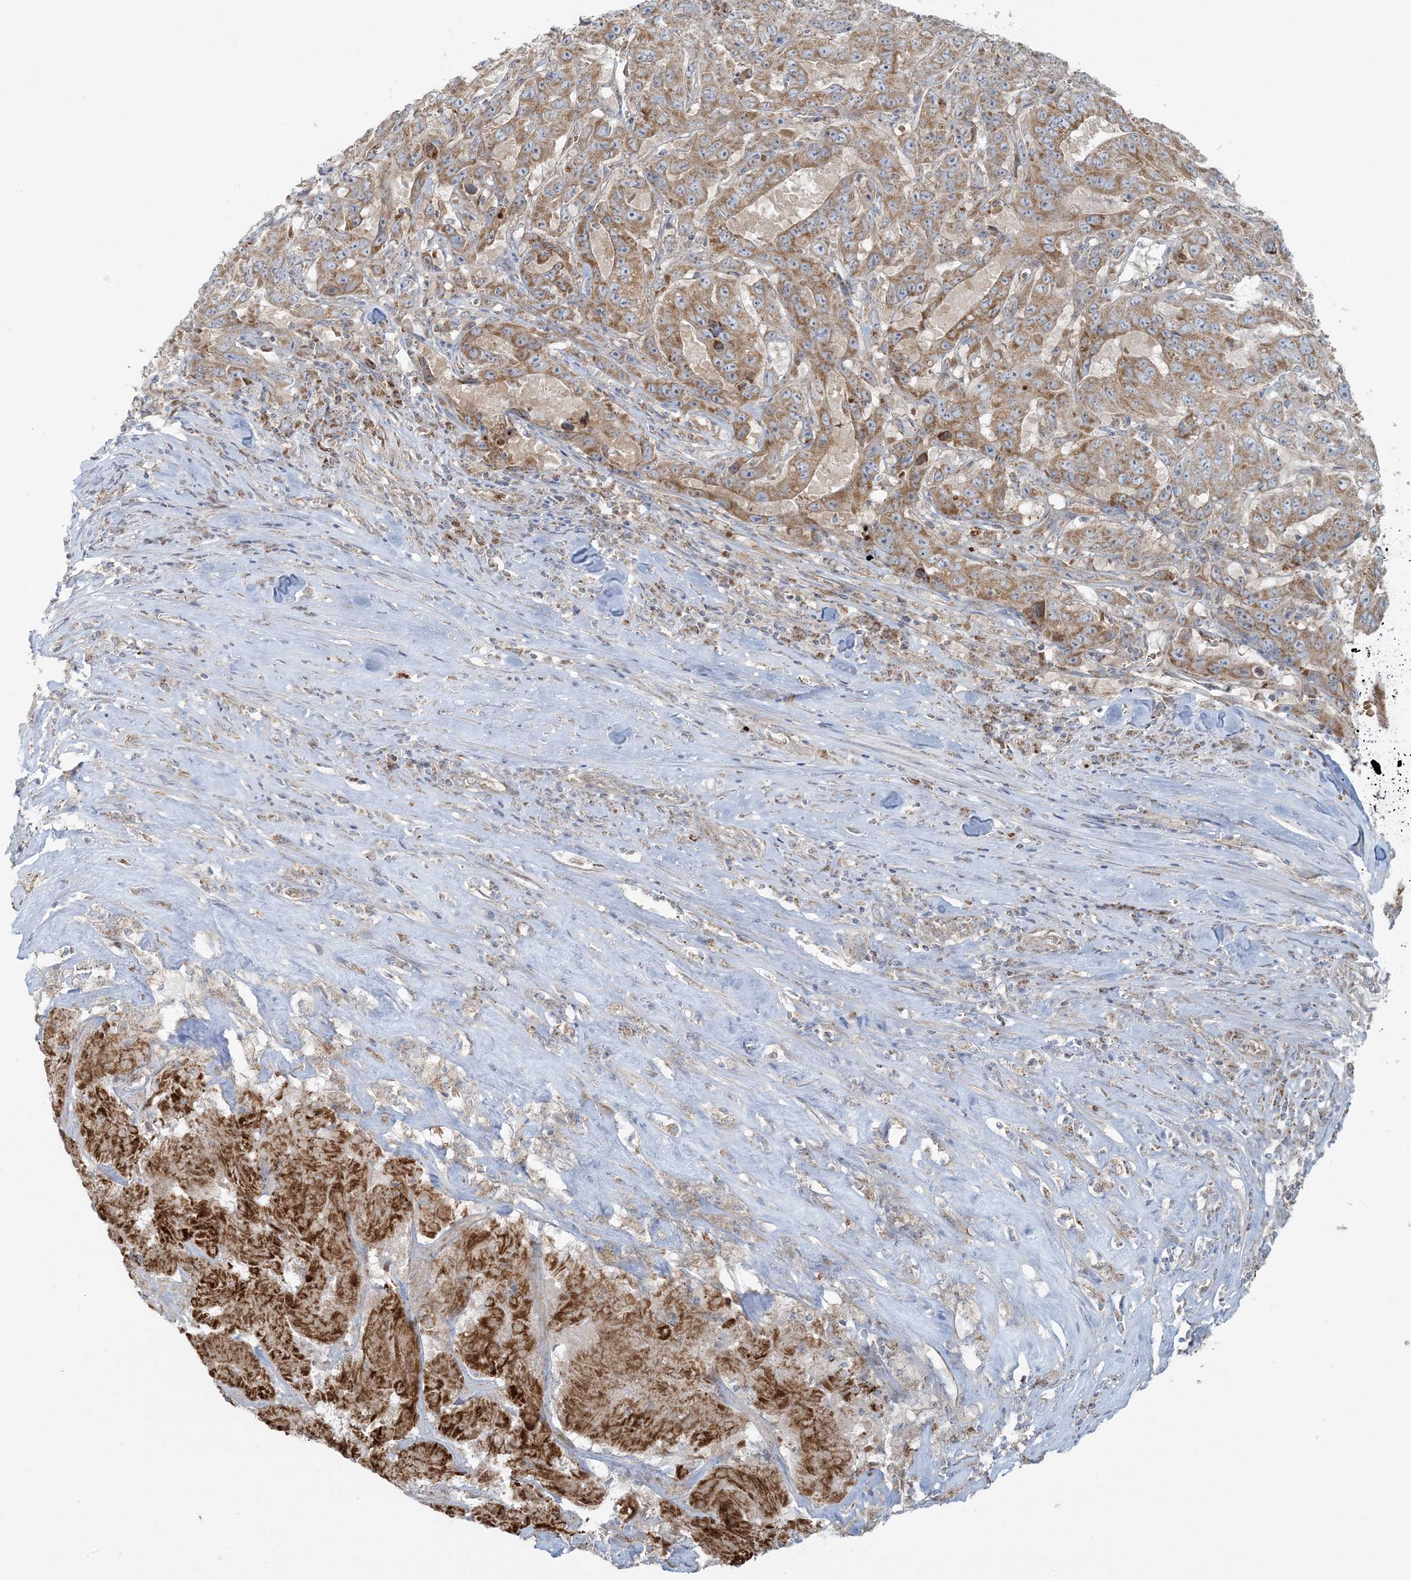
{"staining": {"intensity": "moderate", "quantity": ">75%", "location": "cytoplasmic/membranous"}, "tissue": "pancreatic cancer", "cell_type": "Tumor cells", "image_type": "cancer", "snomed": [{"axis": "morphology", "description": "Adenocarcinoma, NOS"}, {"axis": "topography", "description": "Pancreas"}], "caption": "Pancreatic cancer (adenocarcinoma) was stained to show a protein in brown. There is medium levels of moderate cytoplasmic/membranous expression in approximately >75% of tumor cells.", "gene": "PIK3R4", "patient": {"sex": "male", "age": 63}}